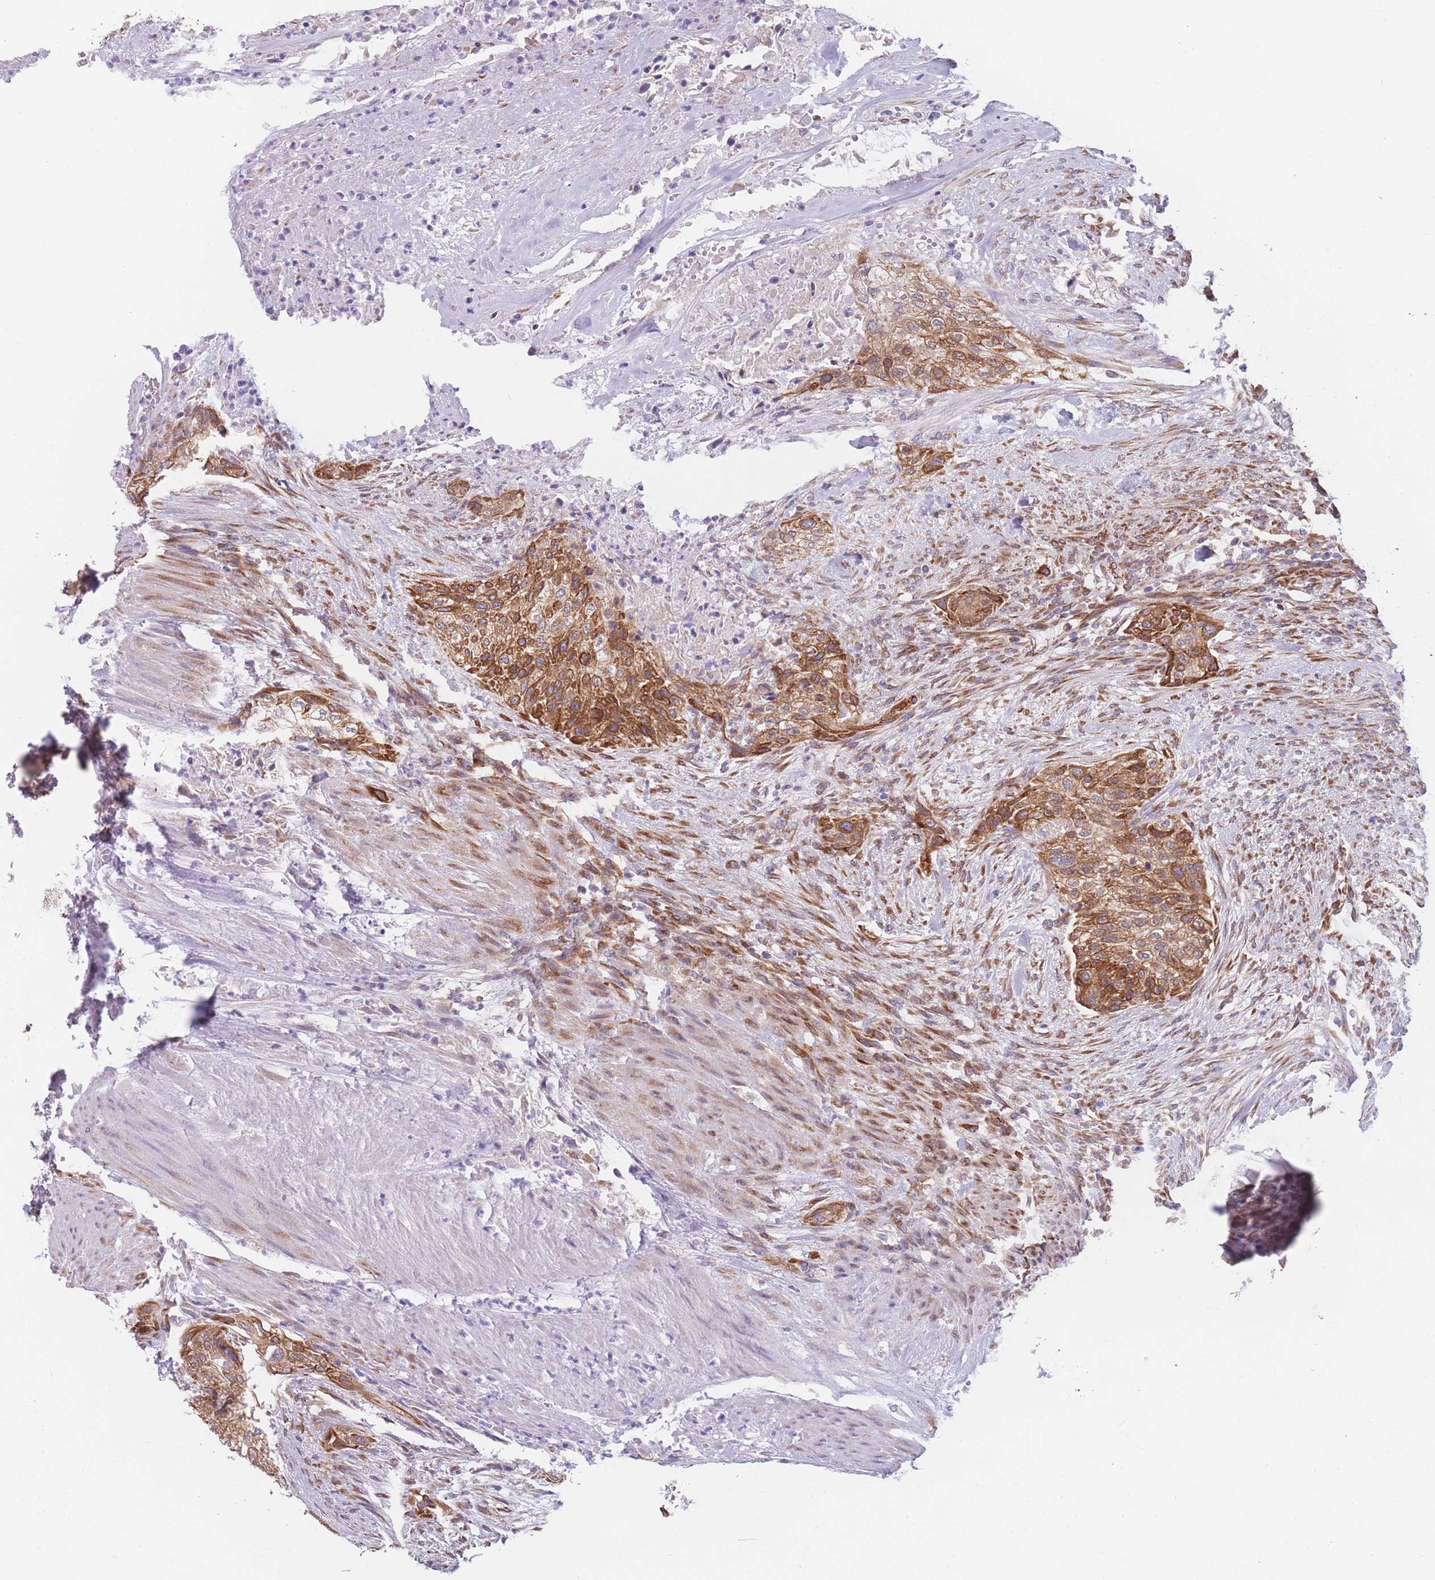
{"staining": {"intensity": "moderate", "quantity": ">75%", "location": "cytoplasmic/membranous"}, "tissue": "urothelial cancer", "cell_type": "Tumor cells", "image_type": "cancer", "snomed": [{"axis": "morphology", "description": "Urothelial carcinoma, High grade"}, {"axis": "topography", "description": "Urinary bladder"}], "caption": "Immunohistochemical staining of human urothelial cancer displays moderate cytoplasmic/membranous protein expression in approximately >75% of tumor cells.", "gene": "AK9", "patient": {"sex": "male", "age": 35}}